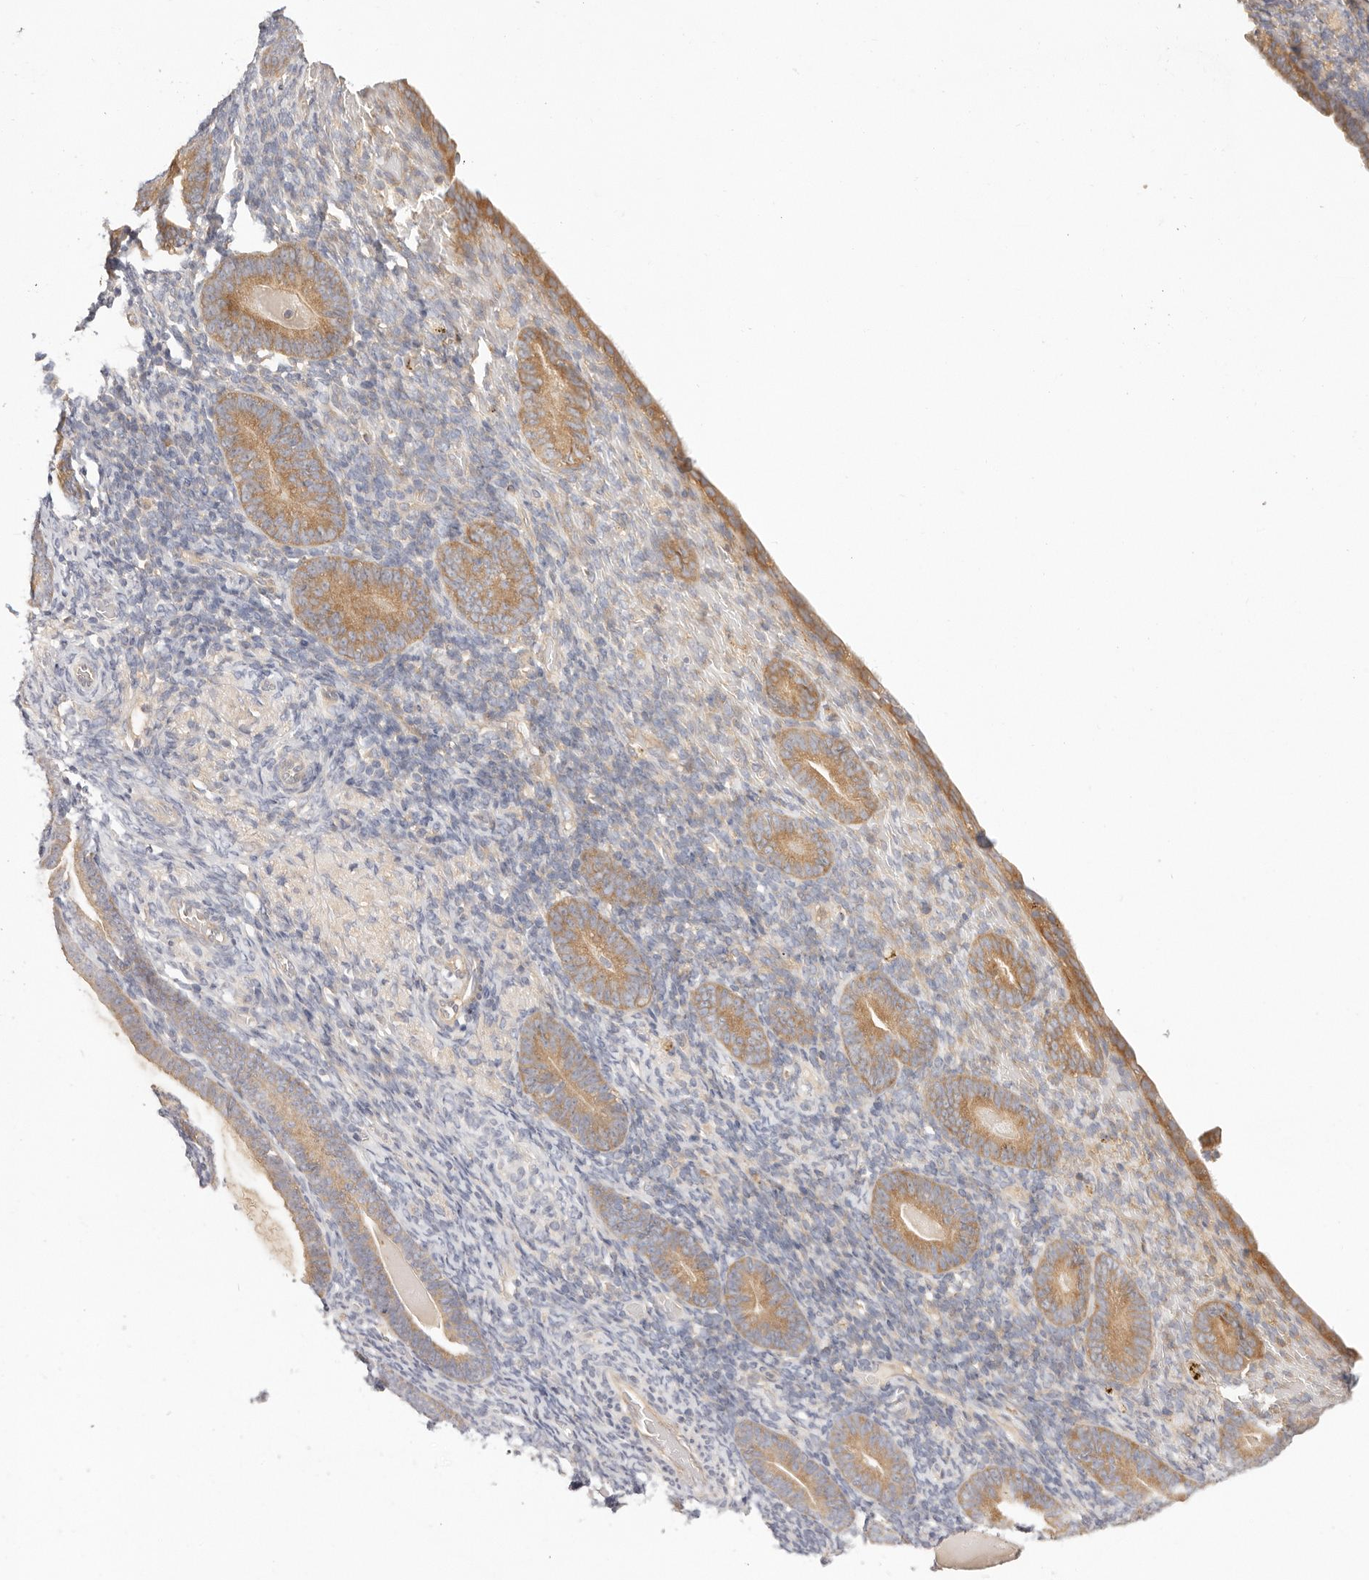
{"staining": {"intensity": "weak", "quantity": "<25%", "location": "cytoplasmic/membranous"}, "tissue": "endometrium", "cell_type": "Cells in endometrial stroma", "image_type": "normal", "snomed": [{"axis": "morphology", "description": "Normal tissue, NOS"}, {"axis": "topography", "description": "Endometrium"}], "caption": "The IHC image has no significant staining in cells in endometrial stroma of endometrium.", "gene": "KCMF1", "patient": {"sex": "female", "age": 51}}